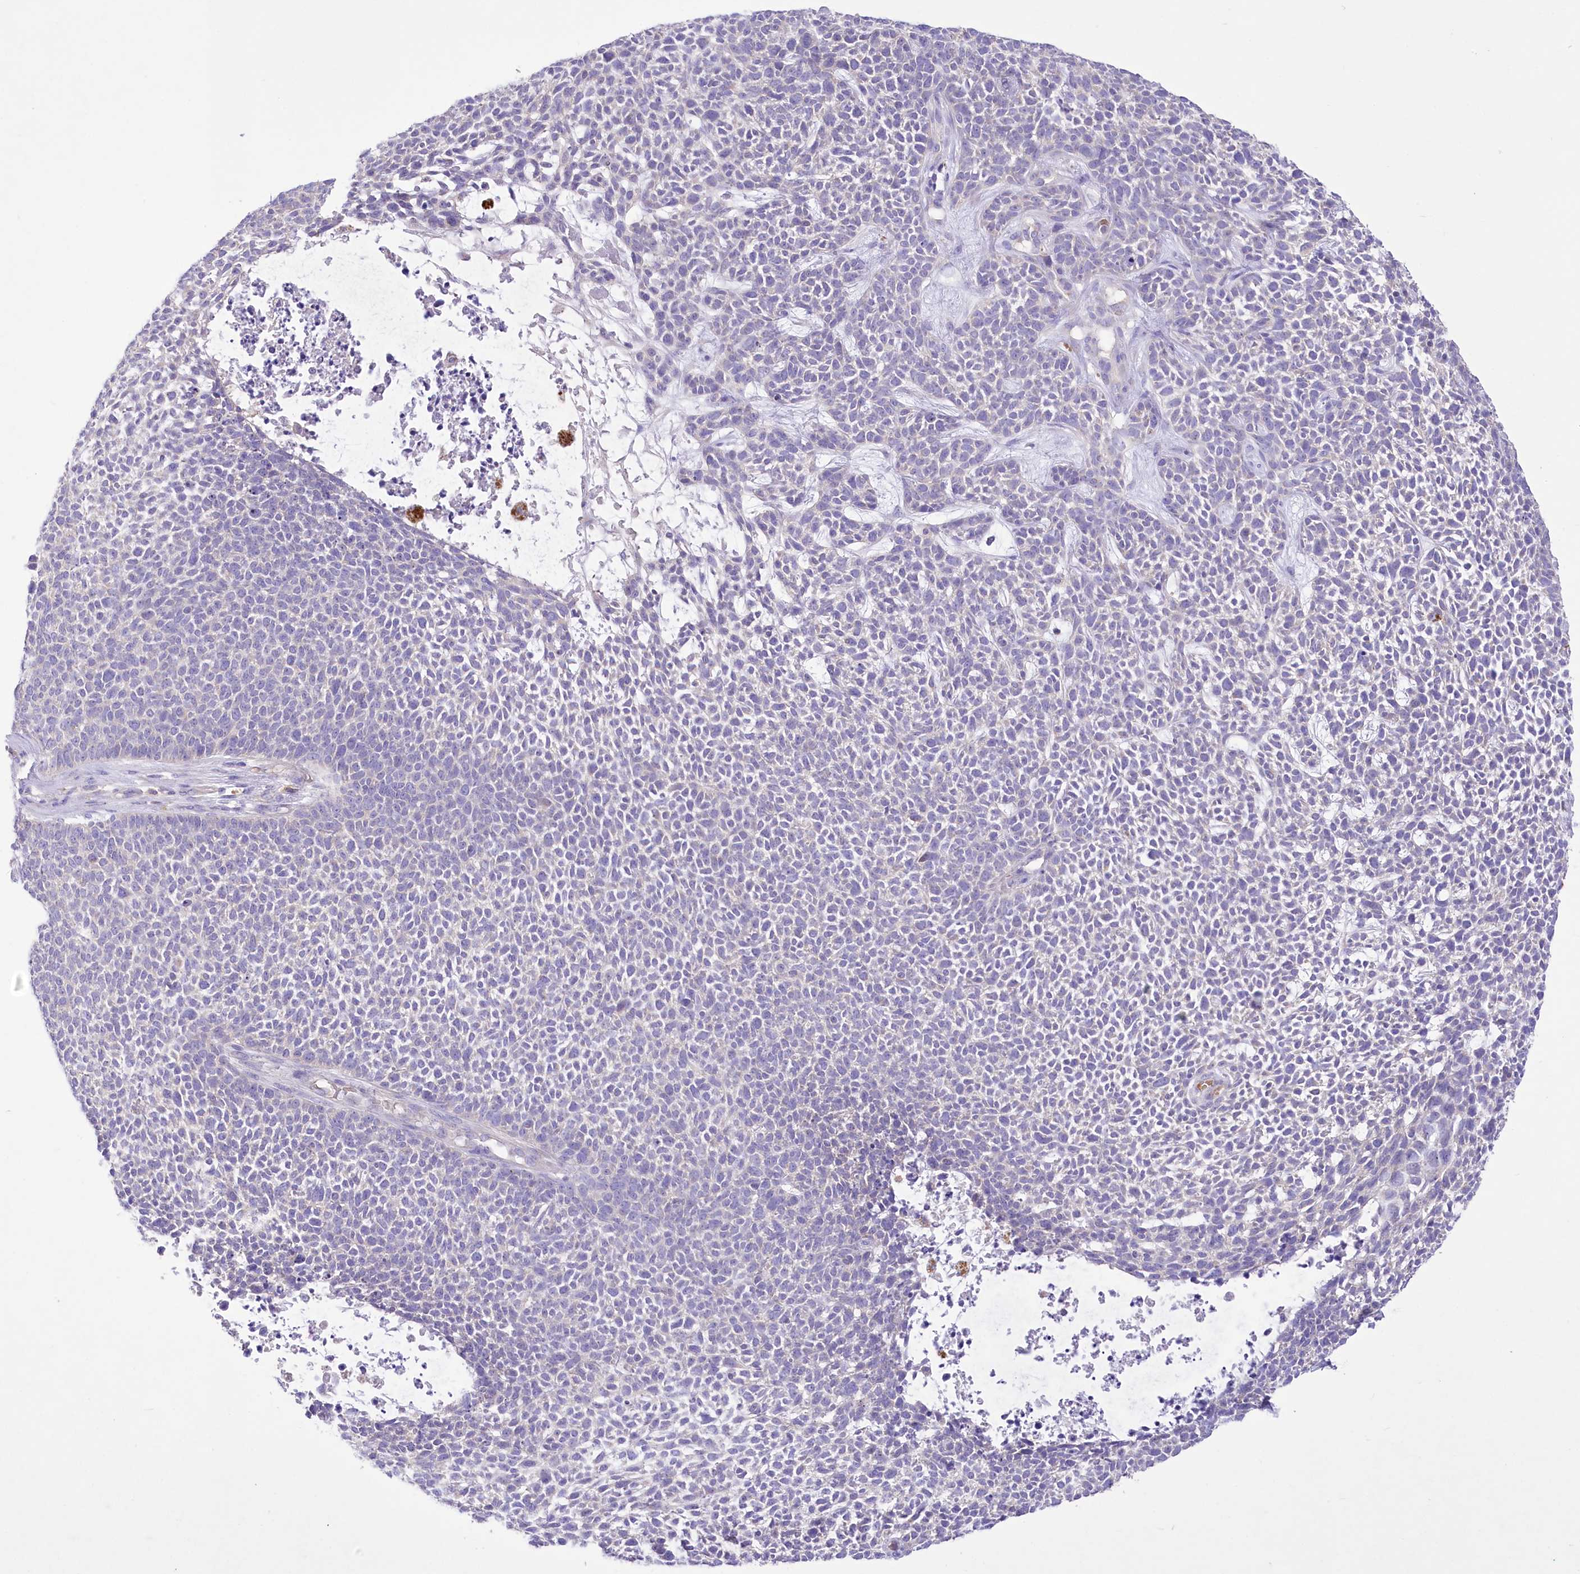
{"staining": {"intensity": "negative", "quantity": "none", "location": "none"}, "tissue": "skin cancer", "cell_type": "Tumor cells", "image_type": "cancer", "snomed": [{"axis": "morphology", "description": "Basal cell carcinoma"}, {"axis": "topography", "description": "Skin"}], "caption": "High magnification brightfield microscopy of skin basal cell carcinoma stained with DAB (brown) and counterstained with hematoxylin (blue): tumor cells show no significant positivity. (DAB (3,3'-diaminobenzidine) immunohistochemistry (IHC), high magnification).", "gene": "PRSS53", "patient": {"sex": "female", "age": 84}}